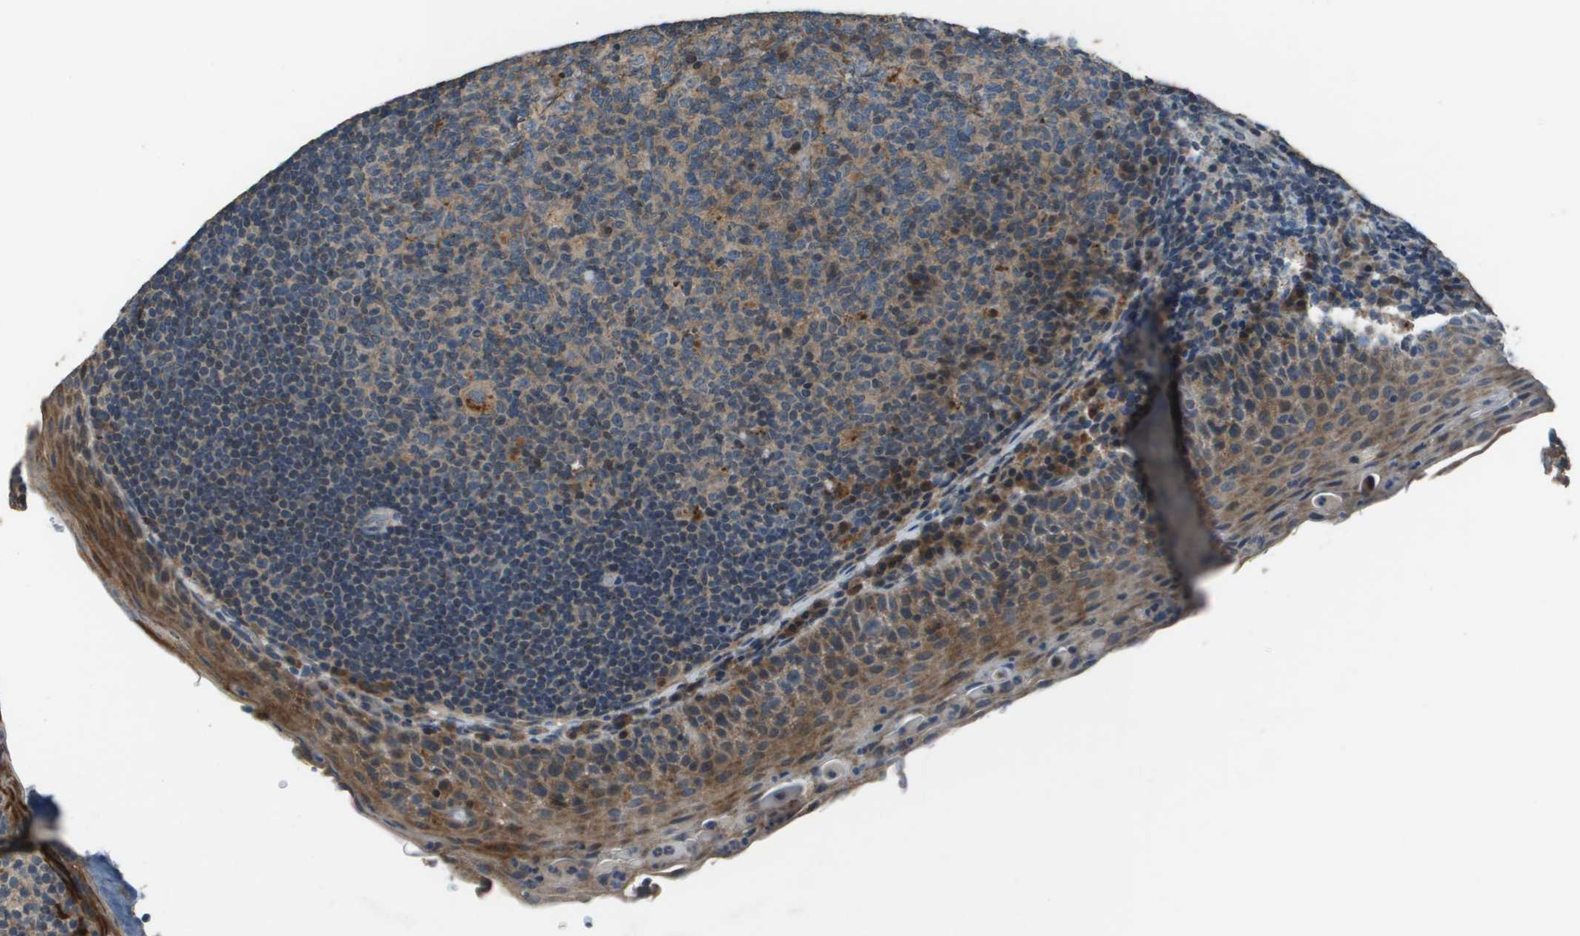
{"staining": {"intensity": "weak", "quantity": "25%-75%", "location": "cytoplasmic/membranous"}, "tissue": "tonsil", "cell_type": "Germinal center cells", "image_type": "normal", "snomed": [{"axis": "morphology", "description": "Normal tissue, NOS"}, {"axis": "topography", "description": "Tonsil"}], "caption": "Human tonsil stained with a protein marker demonstrates weak staining in germinal center cells.", "gene": "GOSR2", "patient": {"sex": "male", "age": 17}}